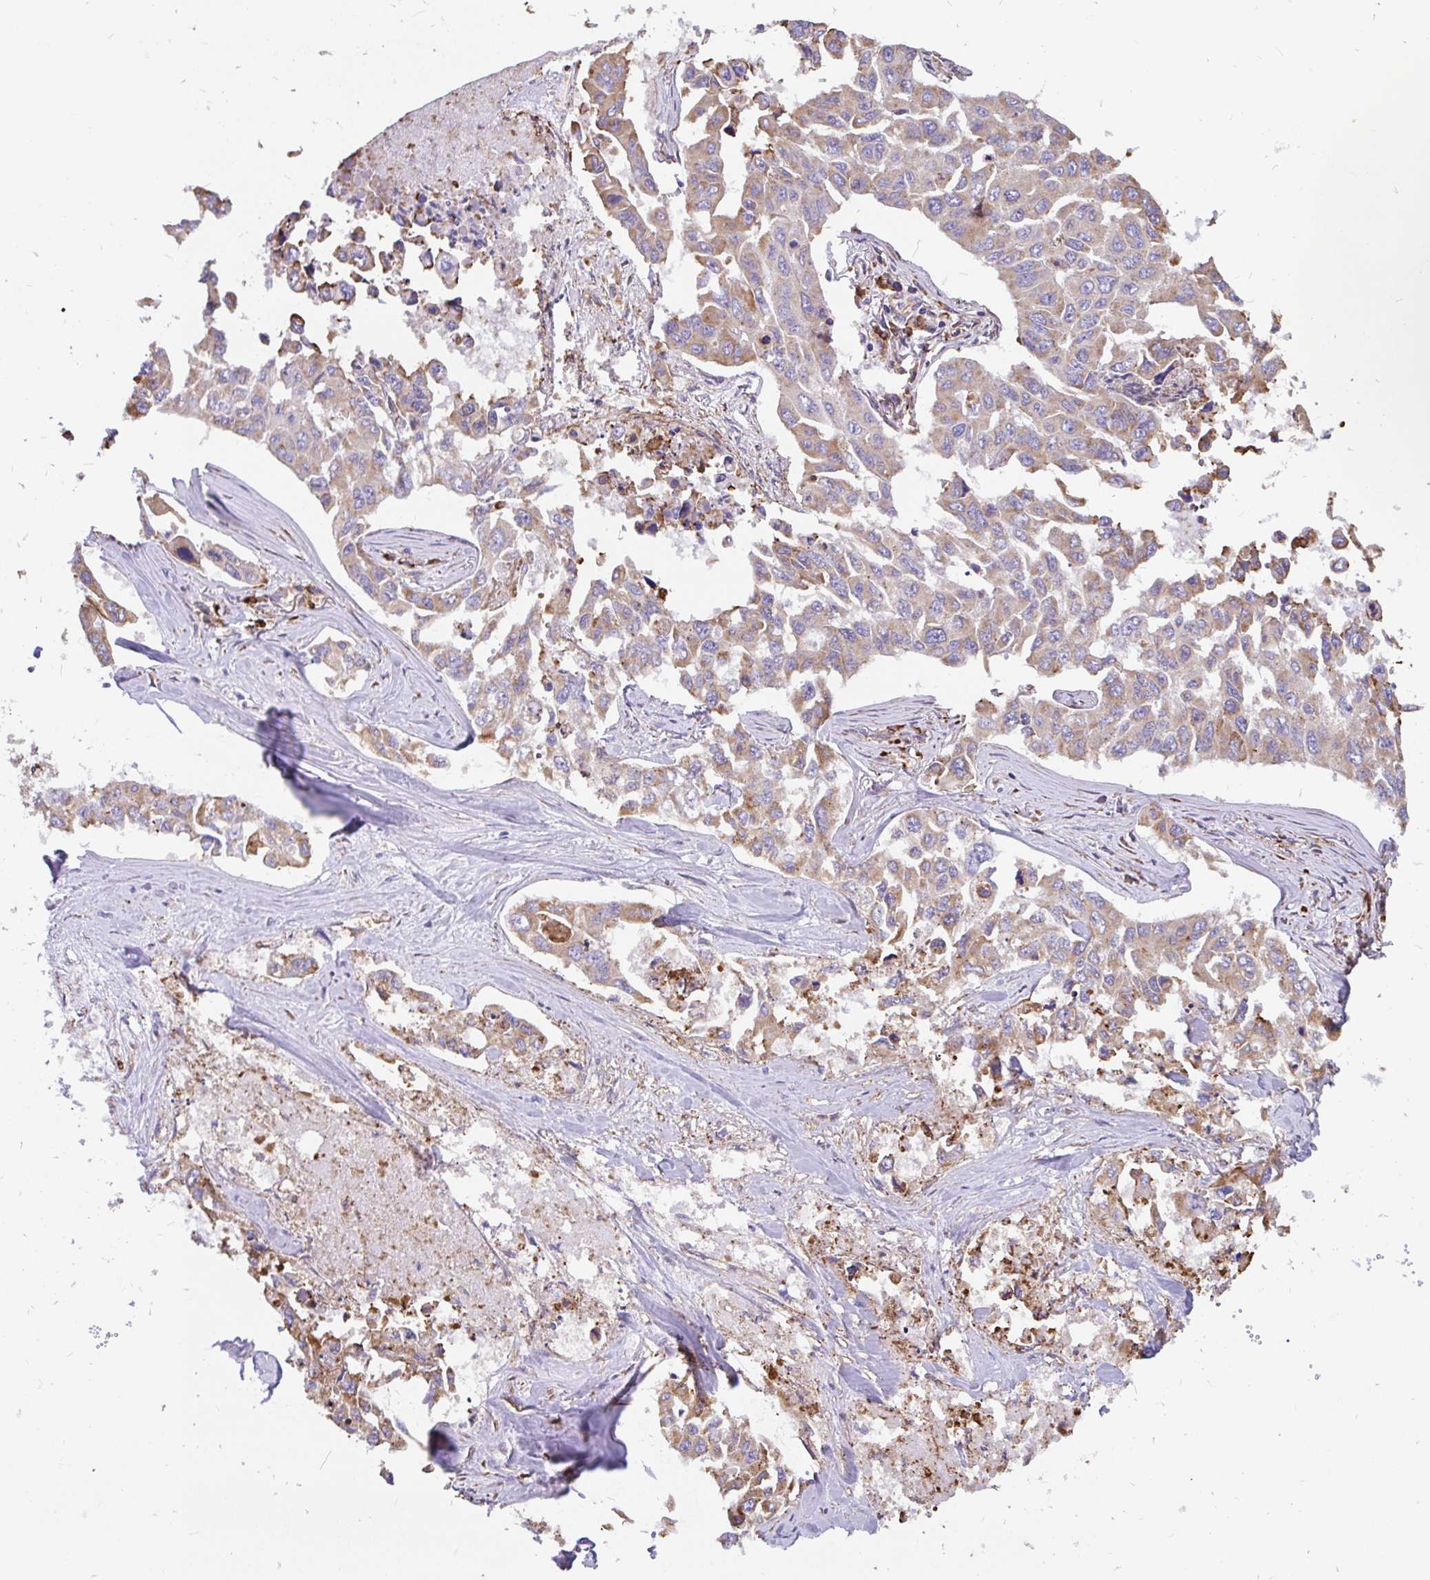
{"staining": {"intensity": "moderate", "quantity": "25%-75%", "location": "cytoplasmic/membranous"}, "tissue": "lung cancer", "cell_type": "Tumor cells", "image_type": "cancer", "snomed": [{"axis": "morphology", "description": "Adenocarcinoma, NOS"}, {"axis": "topography", "description": "Lung"}], "caption": "Protein expression analysis of lung cancer (adenocarcinoma) reveals moderate cytoplasmic/membranous staining in about 25%-75% of tumor cells. Using DAB (brown) and hematoxylin (blue) stains, captured at high magnification using brightfield microscopy.", "gene": "EML5", "patient": {"sex": "male", "age": 64}}